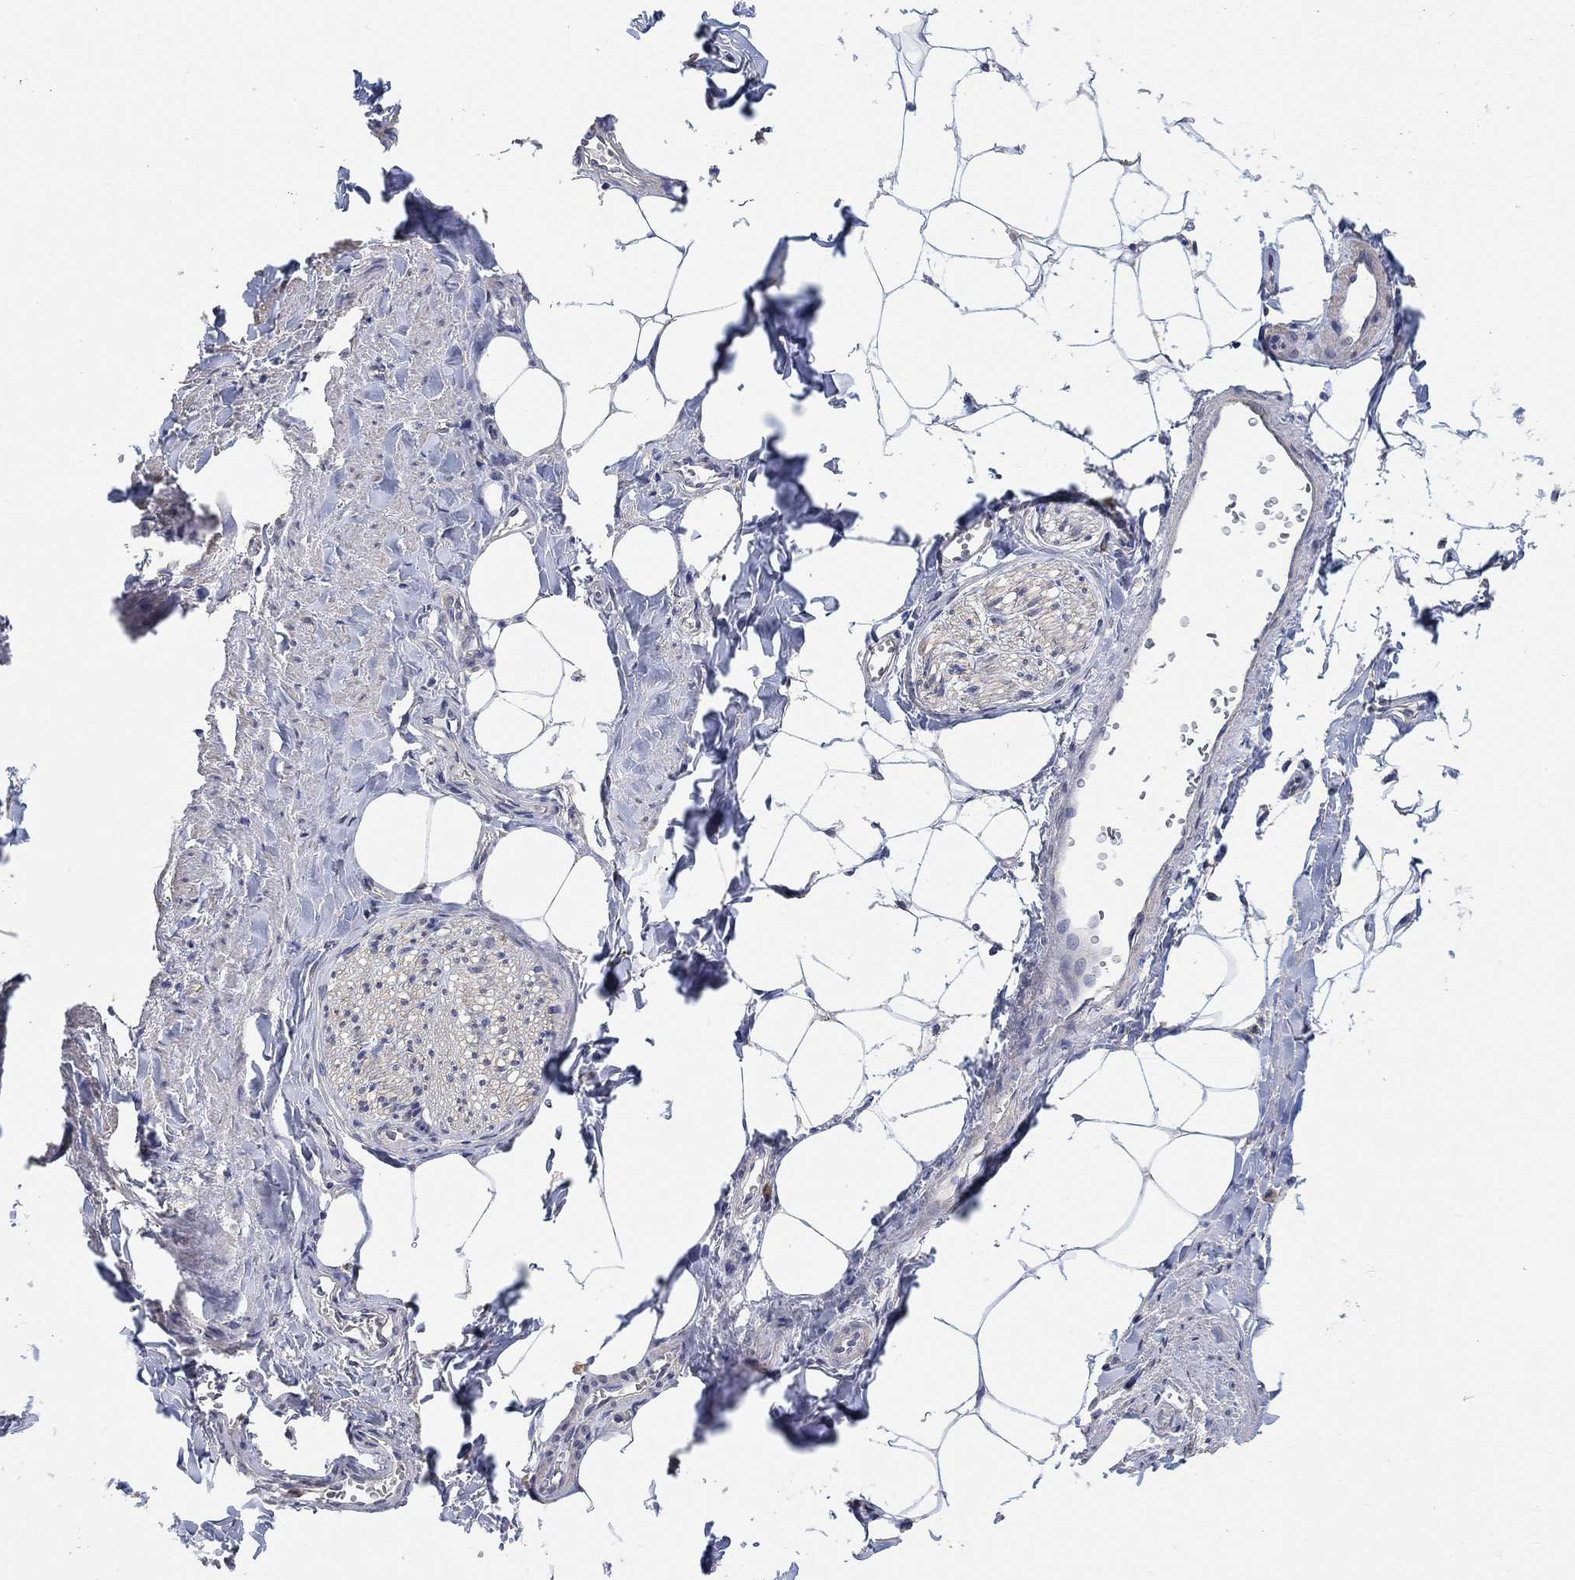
{"staining": {"intensity": "negative", "quantity": "none", "location": "none"}, "tissue": "adipose tissue", "cell_type": "Adipocytes", "image_type": "normal", "snomed": [{"axis": "morphology", "description": "Normal tissue, NOS"}, {"axis": "morphology", "description": "Carcinoid, malignant, NOS"}, {"axis": "topography", "description": "Small intestine"}, {"axis": "topography", "description": "Peripheral nerve tissue"}], "caption": "Human adipose tissue stained for a protein using IHC shows no positivity in adipocytes.", "gene": "SYT16", "patient": {"sex": "male", "age": 52}}